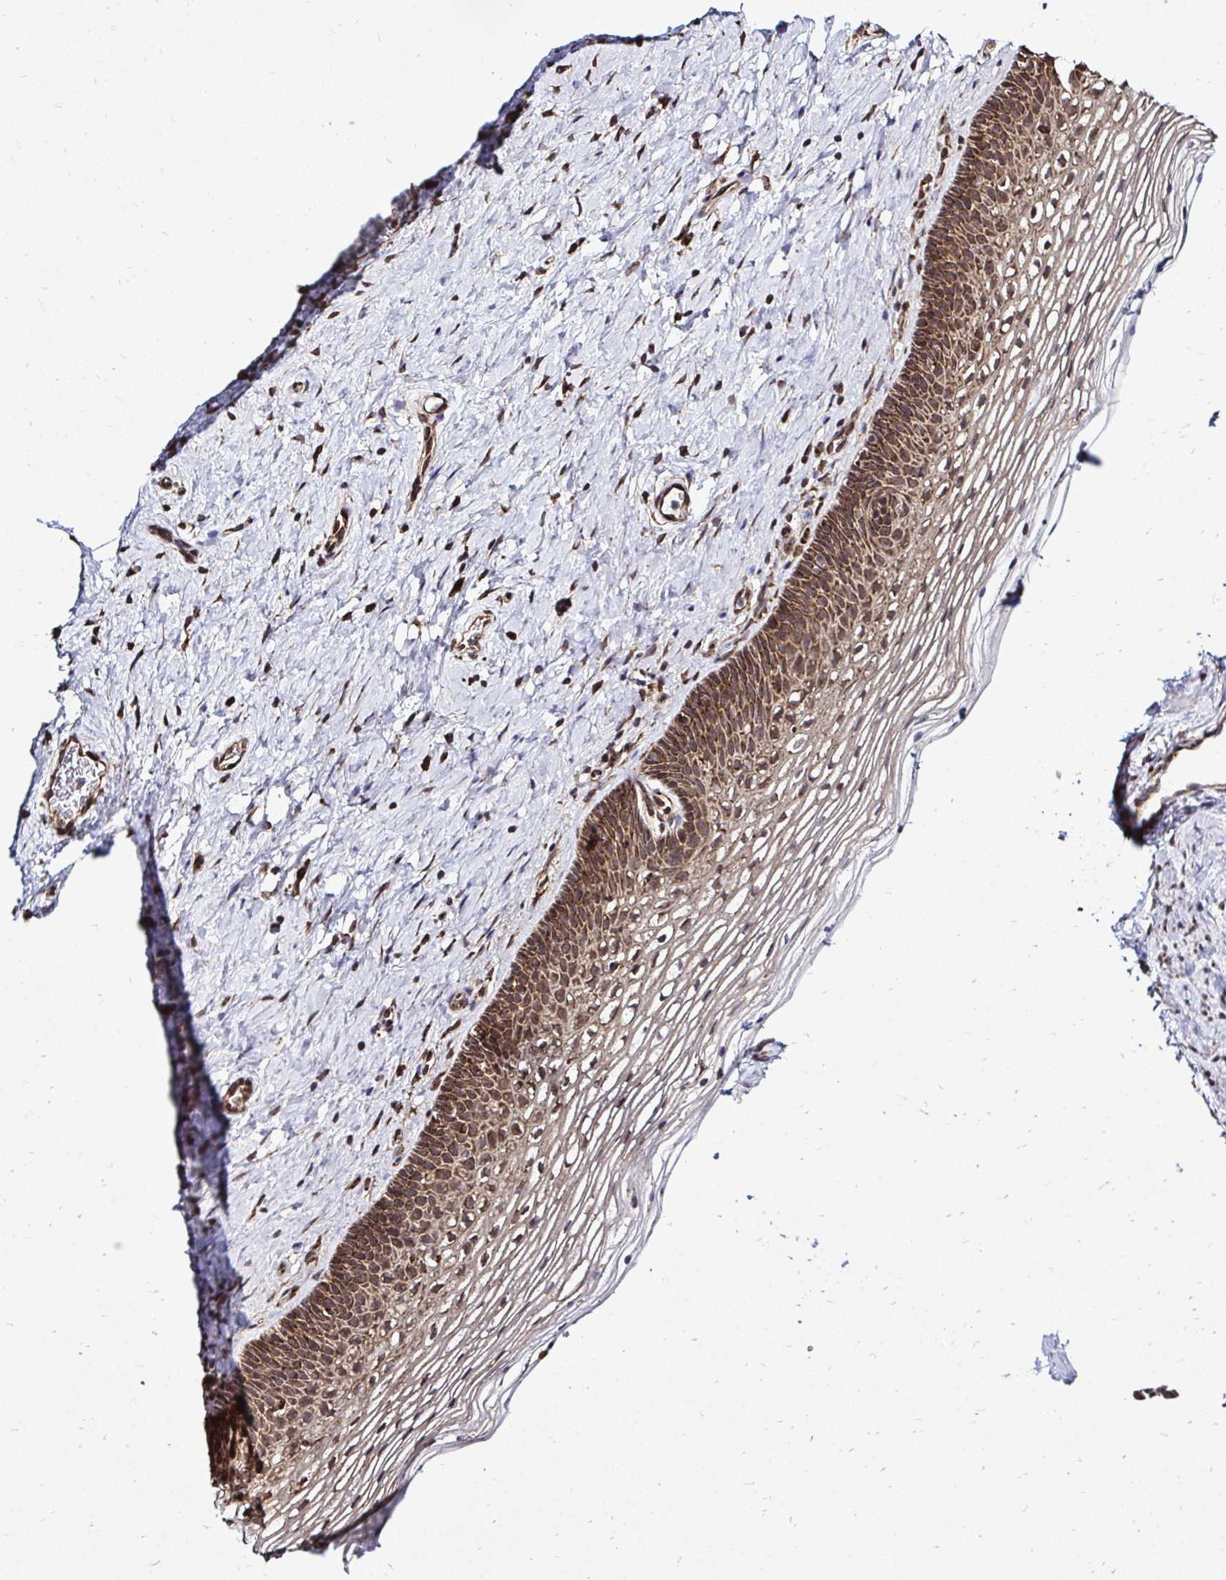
{"staining": {"intensity": "moderate", "quantity": ">75%", "location": "cytoplasmic/membranous"}, "tissue": "cervix", "cell_type": "Glandular cells", "image_type": "normal", "snomed": [{"axis": "morphology", "description": "Normal tissue, NOS"}, {"axis": "topography", "description": "Cervix"}], "caption": "IHC micrograph of unremarkable human cervix stained for a protein (brown), which displays medium levels of moderate cytoplasmic/membranous expression in about >75% of glandular cells.", "gene": "FMR1", "patient": {"sex": "female", "age": 34}}